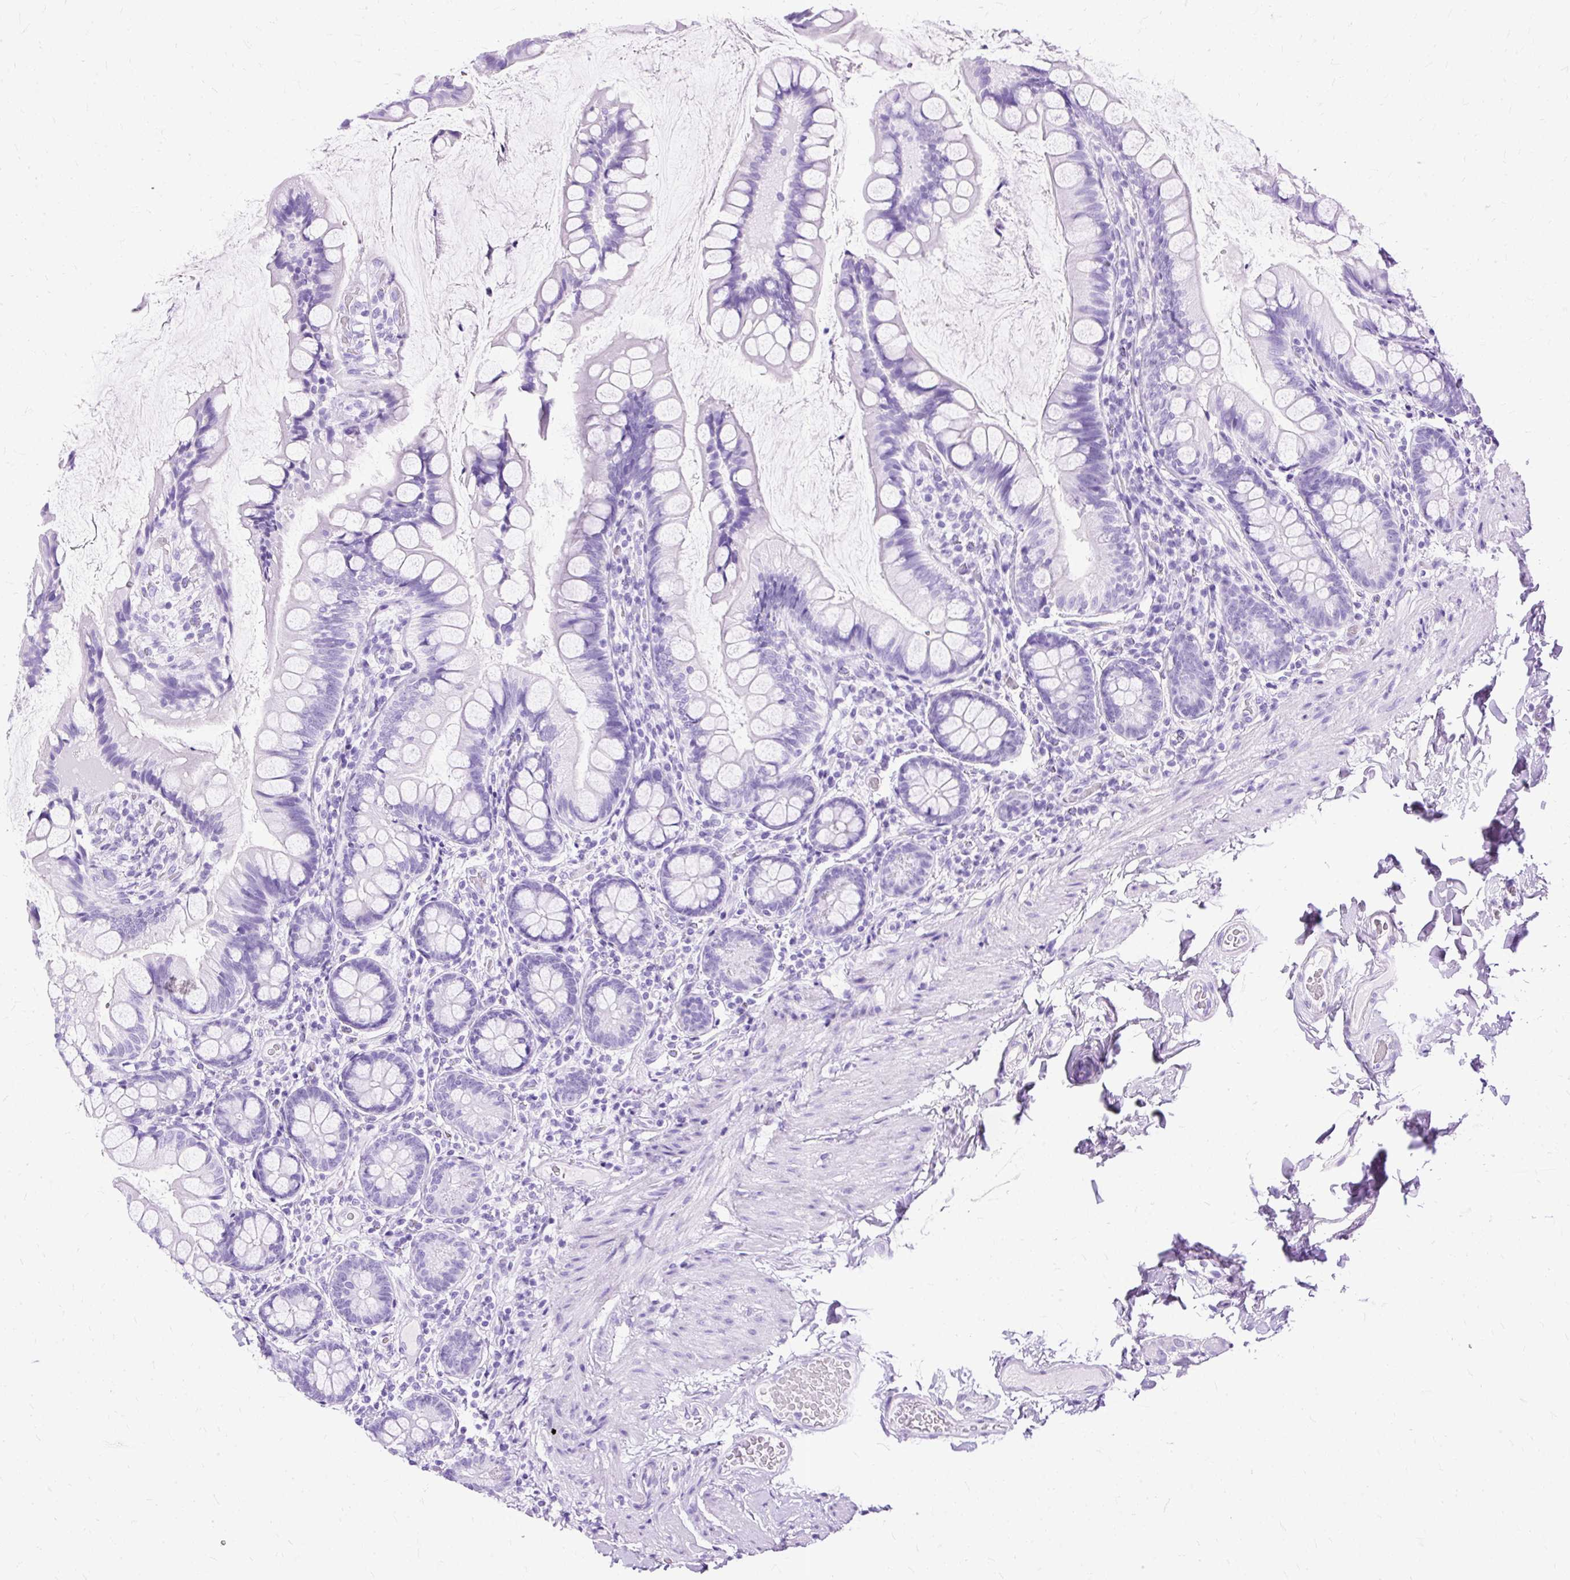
{"staining": {"intensity": "negative", "quantity": "none", "location": "none"}, "tissue": "small intestine", "cell_type": "Glandular cells", "image_type": "normal", "snomed": [{"axis": "morphology", "description": "Normal tissue, NOS"}, {"axis": "topography", "description": "Small intestine"}], "caption": "IHC histopathology image of unremarkable small intestine: human small intestine stained with DAB reveals no significant protein positivity in glandular cells. (DAB (3,3'-diaminobenzidine) immunohistochemistry, high magnification).", "gene": "SLC8A2", "patient": {"sex": "male", "age": 70}}